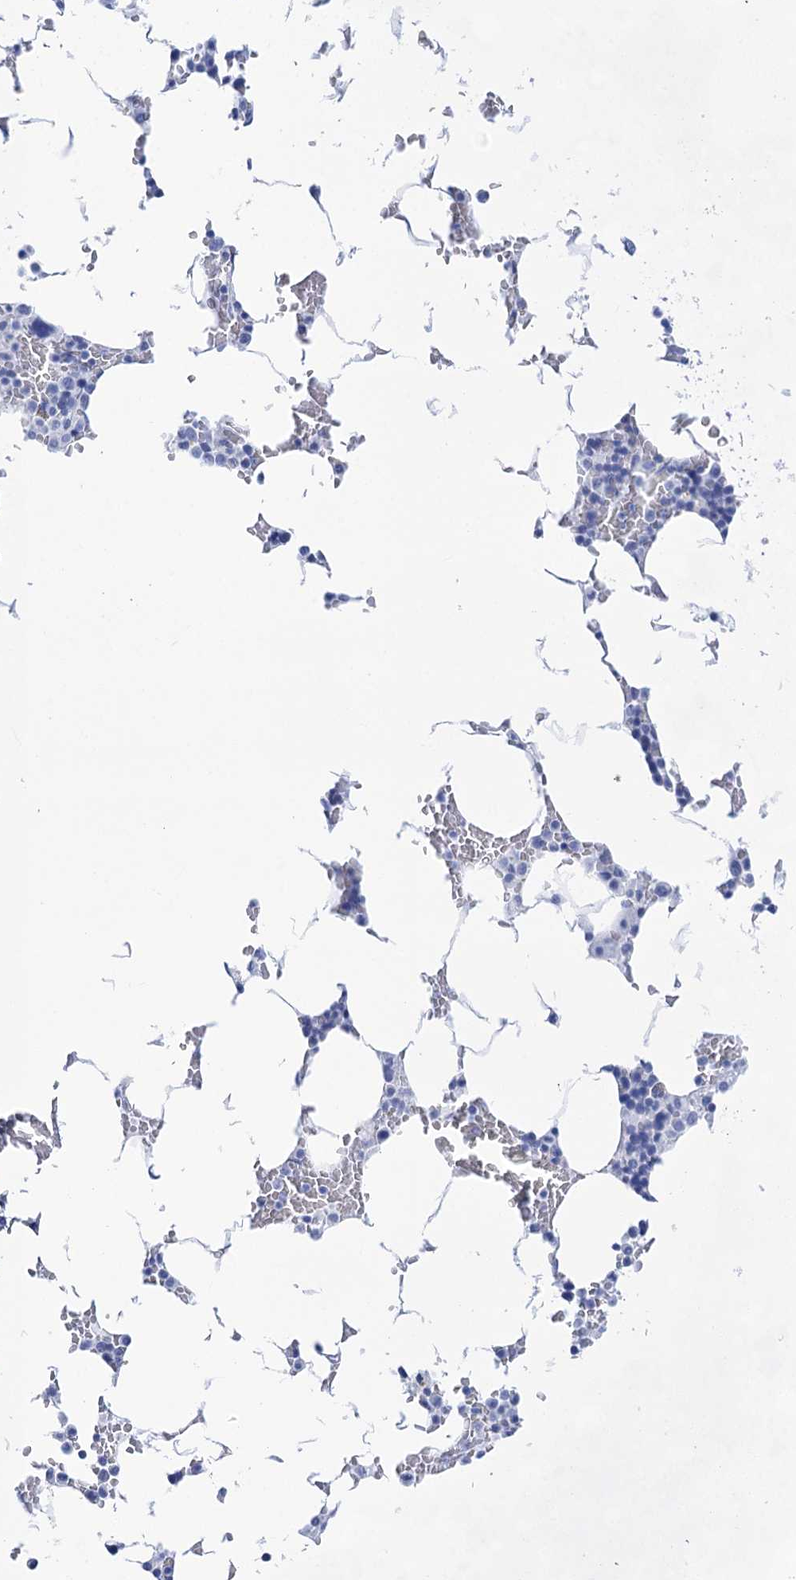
{"staining": {"intensity": "negative", "quantity": "none", "location": "none"}, "tissue": "bone marrow", "cell_type": "Hematopoietic cells", "image_type": "normal", "snomed": [{"axis": "morphology", "description": "Normal tissue, NOS"}, {"axis": "topography", "description": "Bone marrow"}], "caption": "A high-resolution micrograph shows immunohistochemistry (IHC) staining of normal bone marrow, which reveals no significant expression in hematopoietic cells.", "gene": "LALBA", "patient": {"sex": "male", "age": 70}}